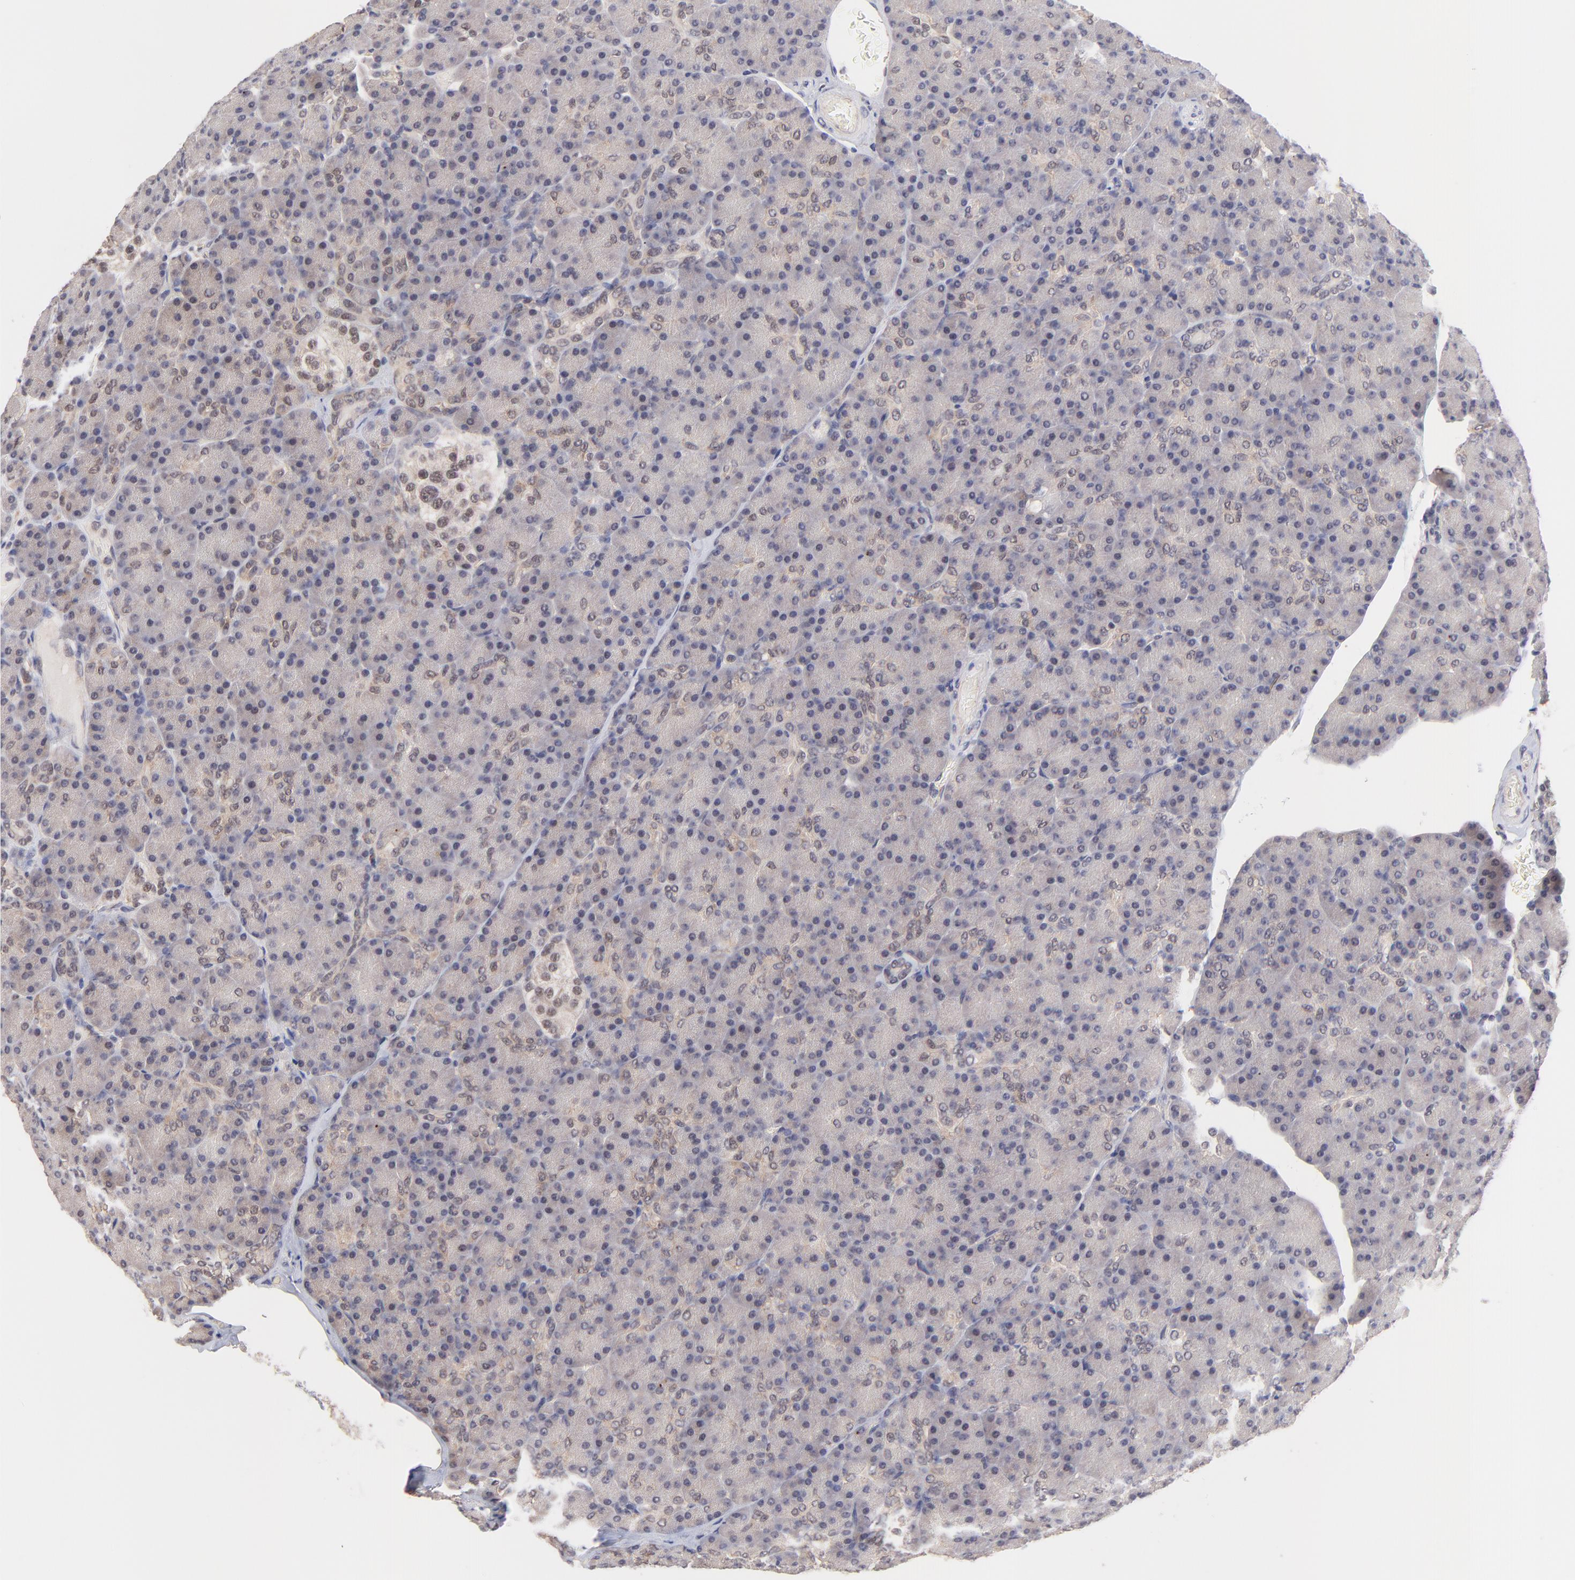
{"staining": {"intensity": "negative", "quantity": "none", "location": "none"}, "tissue": "pancreas", "cell_type": "Exocrine glandular cells", "image_type": "normal", "snomed": [{"axis": "morphology", "description": "Normal tissue, NOS"}, {"axis": "topography", "description": "Pancreas"}], "caption": "IHC of unremarkable human pancreas exhibits no positivity in exocrine glandular cells.", "gene": "ZNF747", "patient": {"sex": "female", "age": 43}}